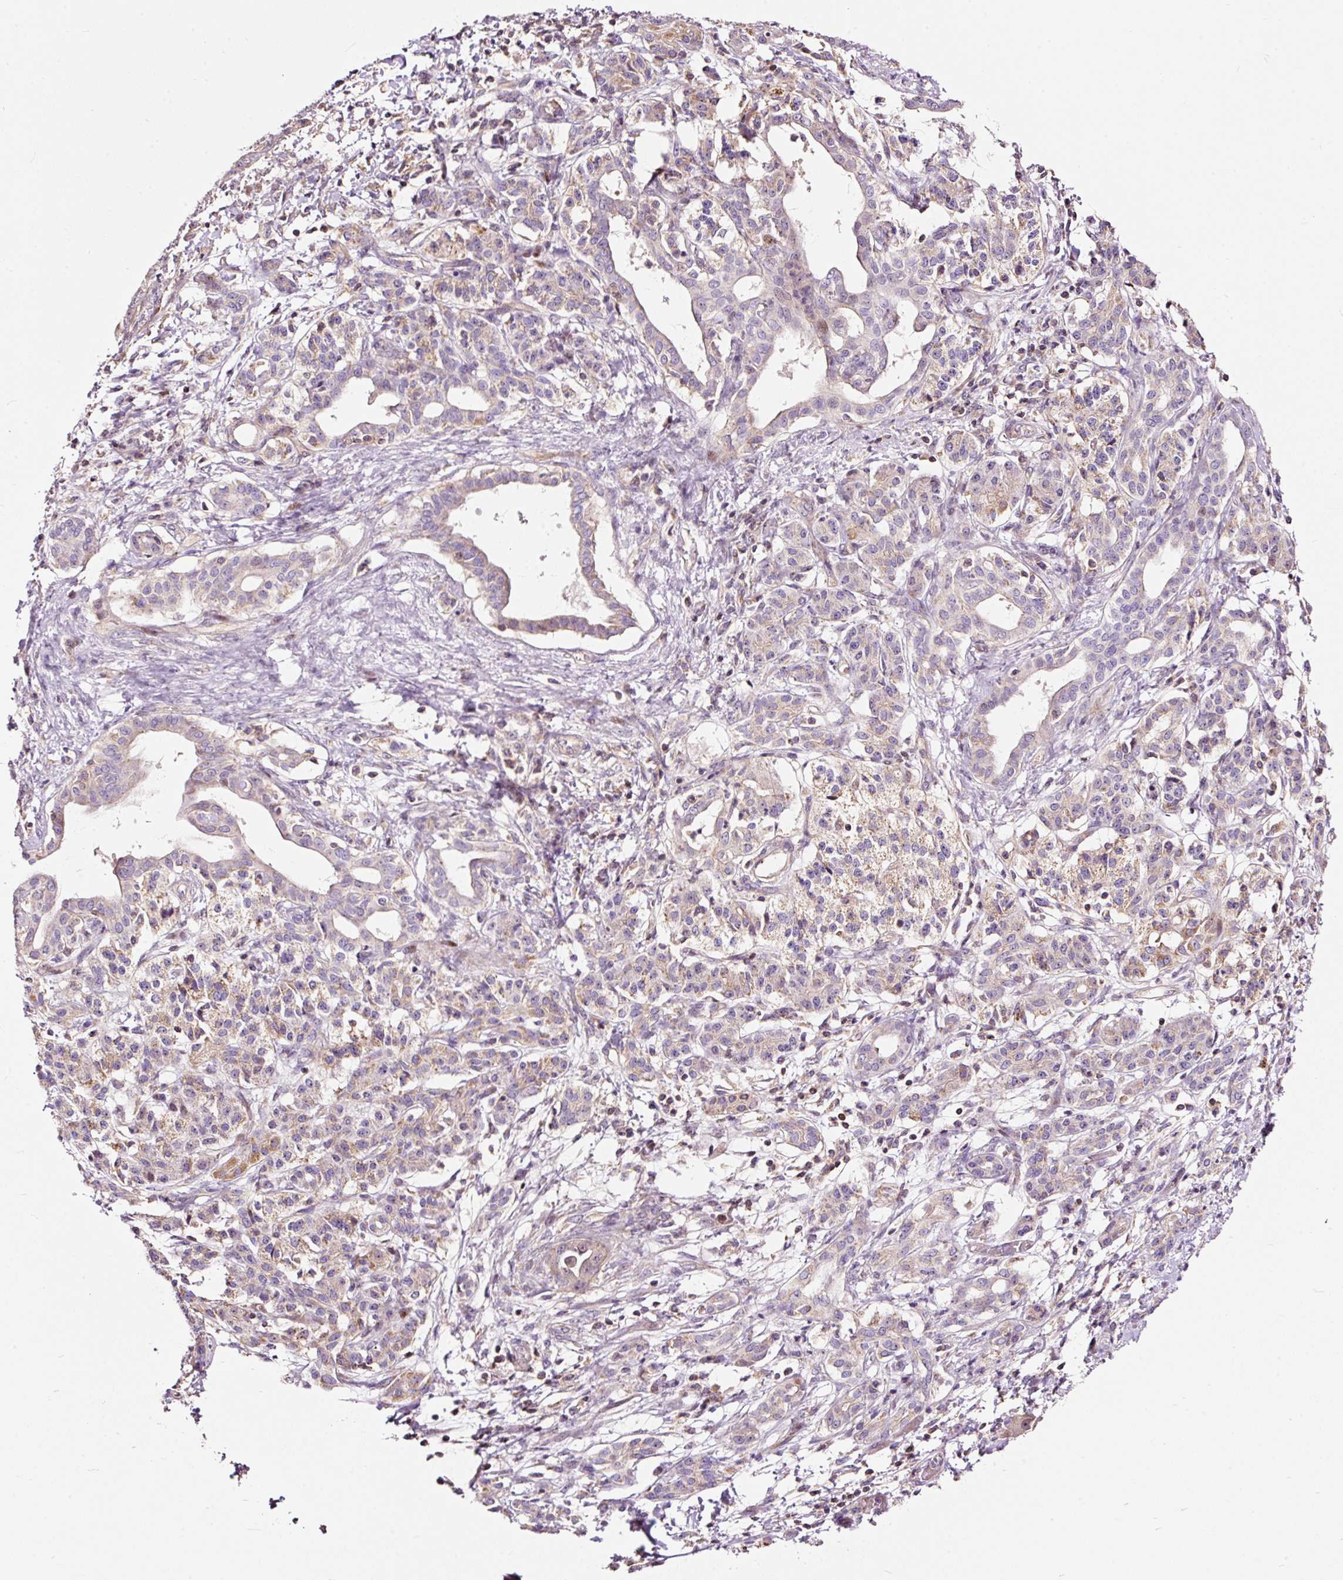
{"staining": {"intensity": "weak", "quantity": "25%-75%", "location": "nuclear"}, "tissue": "pancreatic cancer", "cell_type": "Tumor cells", "image_type": "cancer", "snomed": [{"axis": "morphology", "description": "Adenocarcinoma, NOS"}, {"axis": "topography", "description": "Pancreas"}], "caption": "The histopathology image exhibits staining of adenocarcinoma (pancreatic), revealing weak nuclear protein staining (brown color) within tumor cells.", "gene": "BOLA3", "patient": {"sex": "male", "age": 58}}